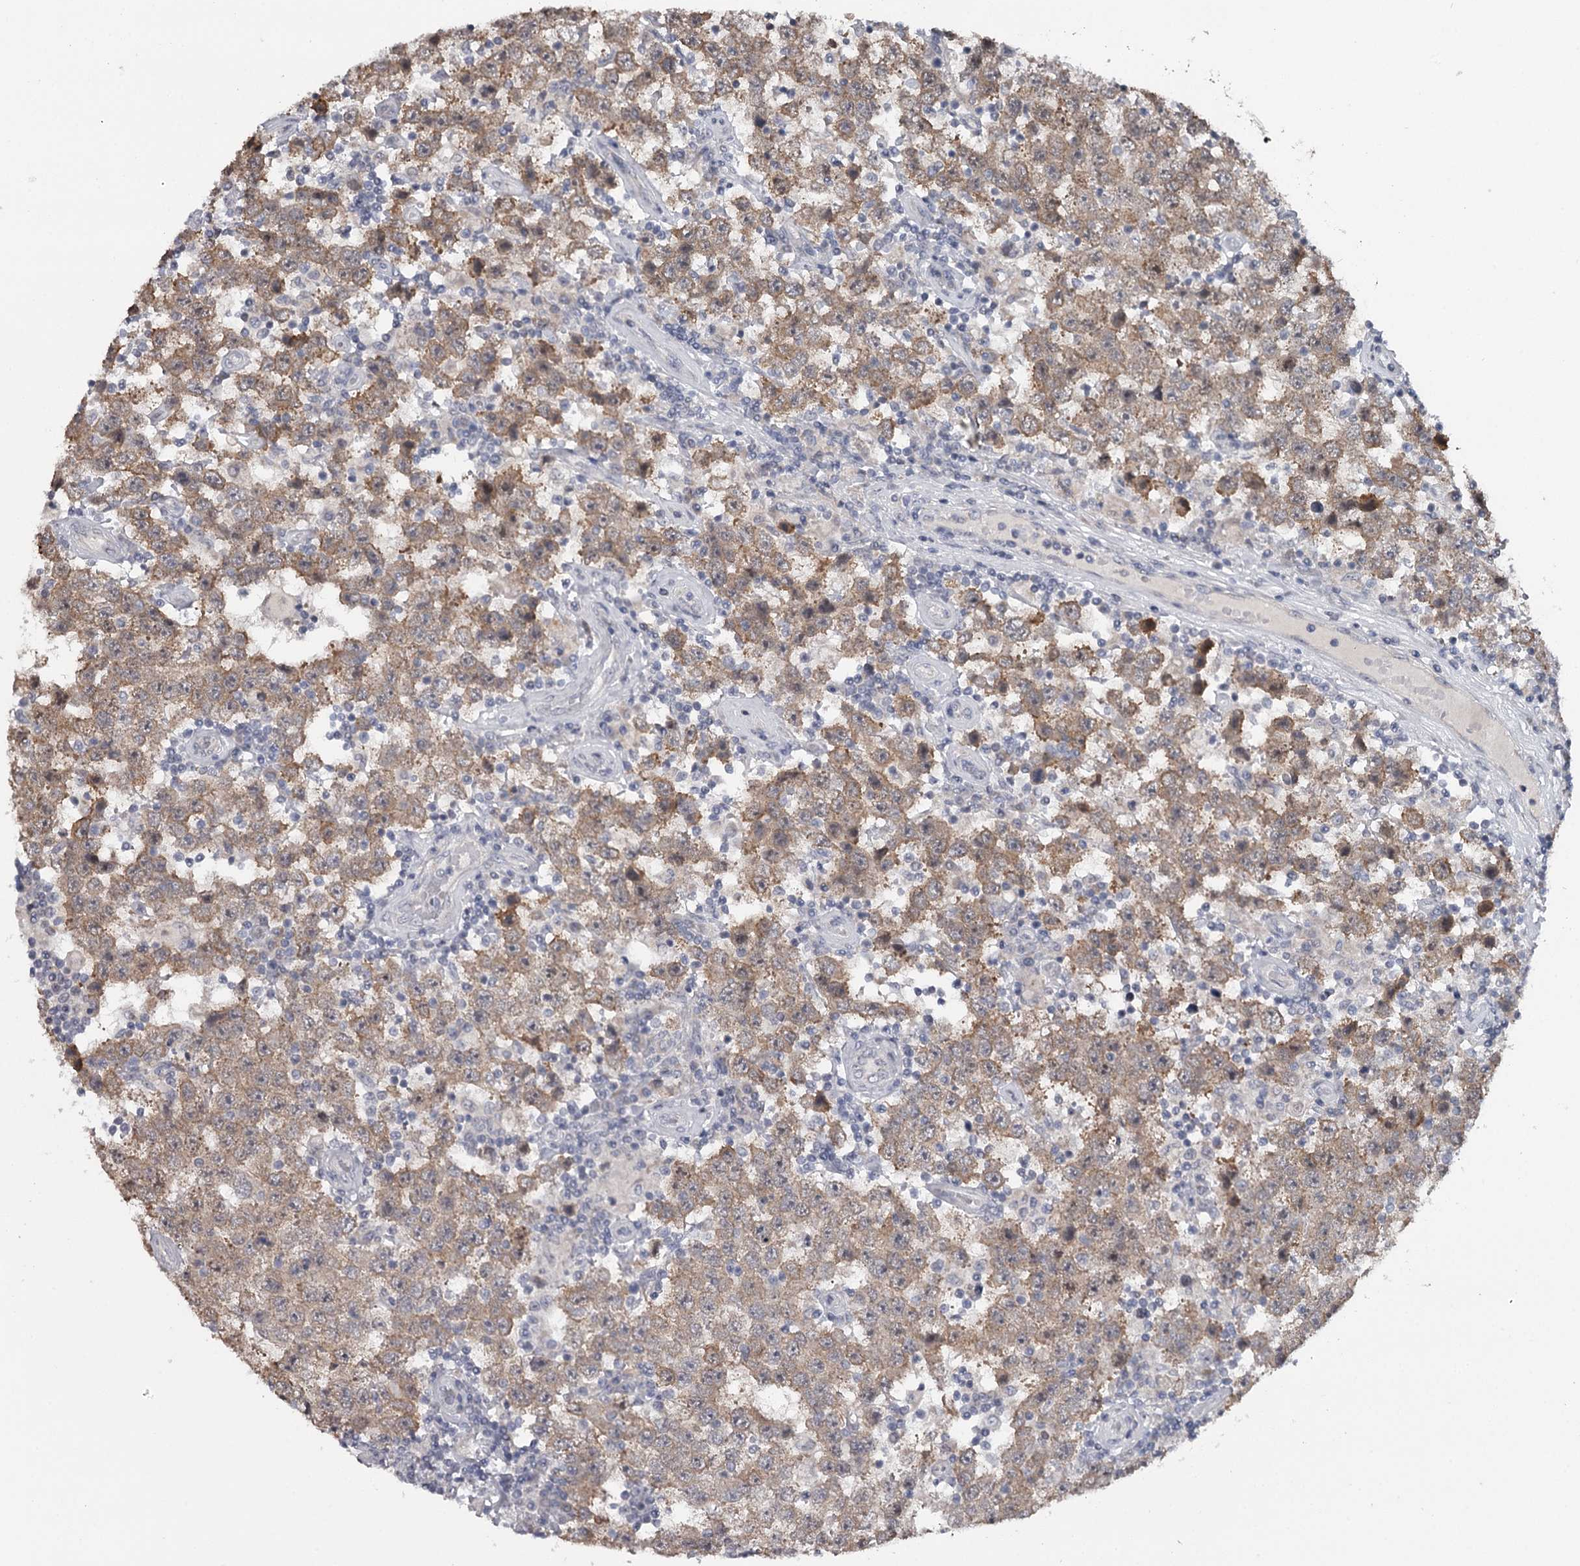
{"staining": {"intensity": "weak", "quantity": ">75%", "location": "cytoplasmic/membranous"}, "tissue": "testis cancer", "cell_type": "Tumor cells", "image_type": "cancer", "snomed": [{"axis": "morphology", "description": "Normal tissue, NOS"}, {"axis": "morphology", "description": "Urothelial carcinoma, High grade"}, {"axis": "morphology", "description": "Seminoma, NOS"}, {"axis": "morphology", "description": "Carcinoma, Embryonal, NOS"}, {"axis": "topography", "description": "Urinary bladder"}, {"axis": "topography", "description": "Testis"}], "caption": "Immunohistochemical staining of human testis embryonal carcinoma displays low levels of weak cytoplasmic/membranous protein positivity in about >75% of tumor cells.", "gene": "GTSF1", "patient": {"sex": "male", "age": 41}}